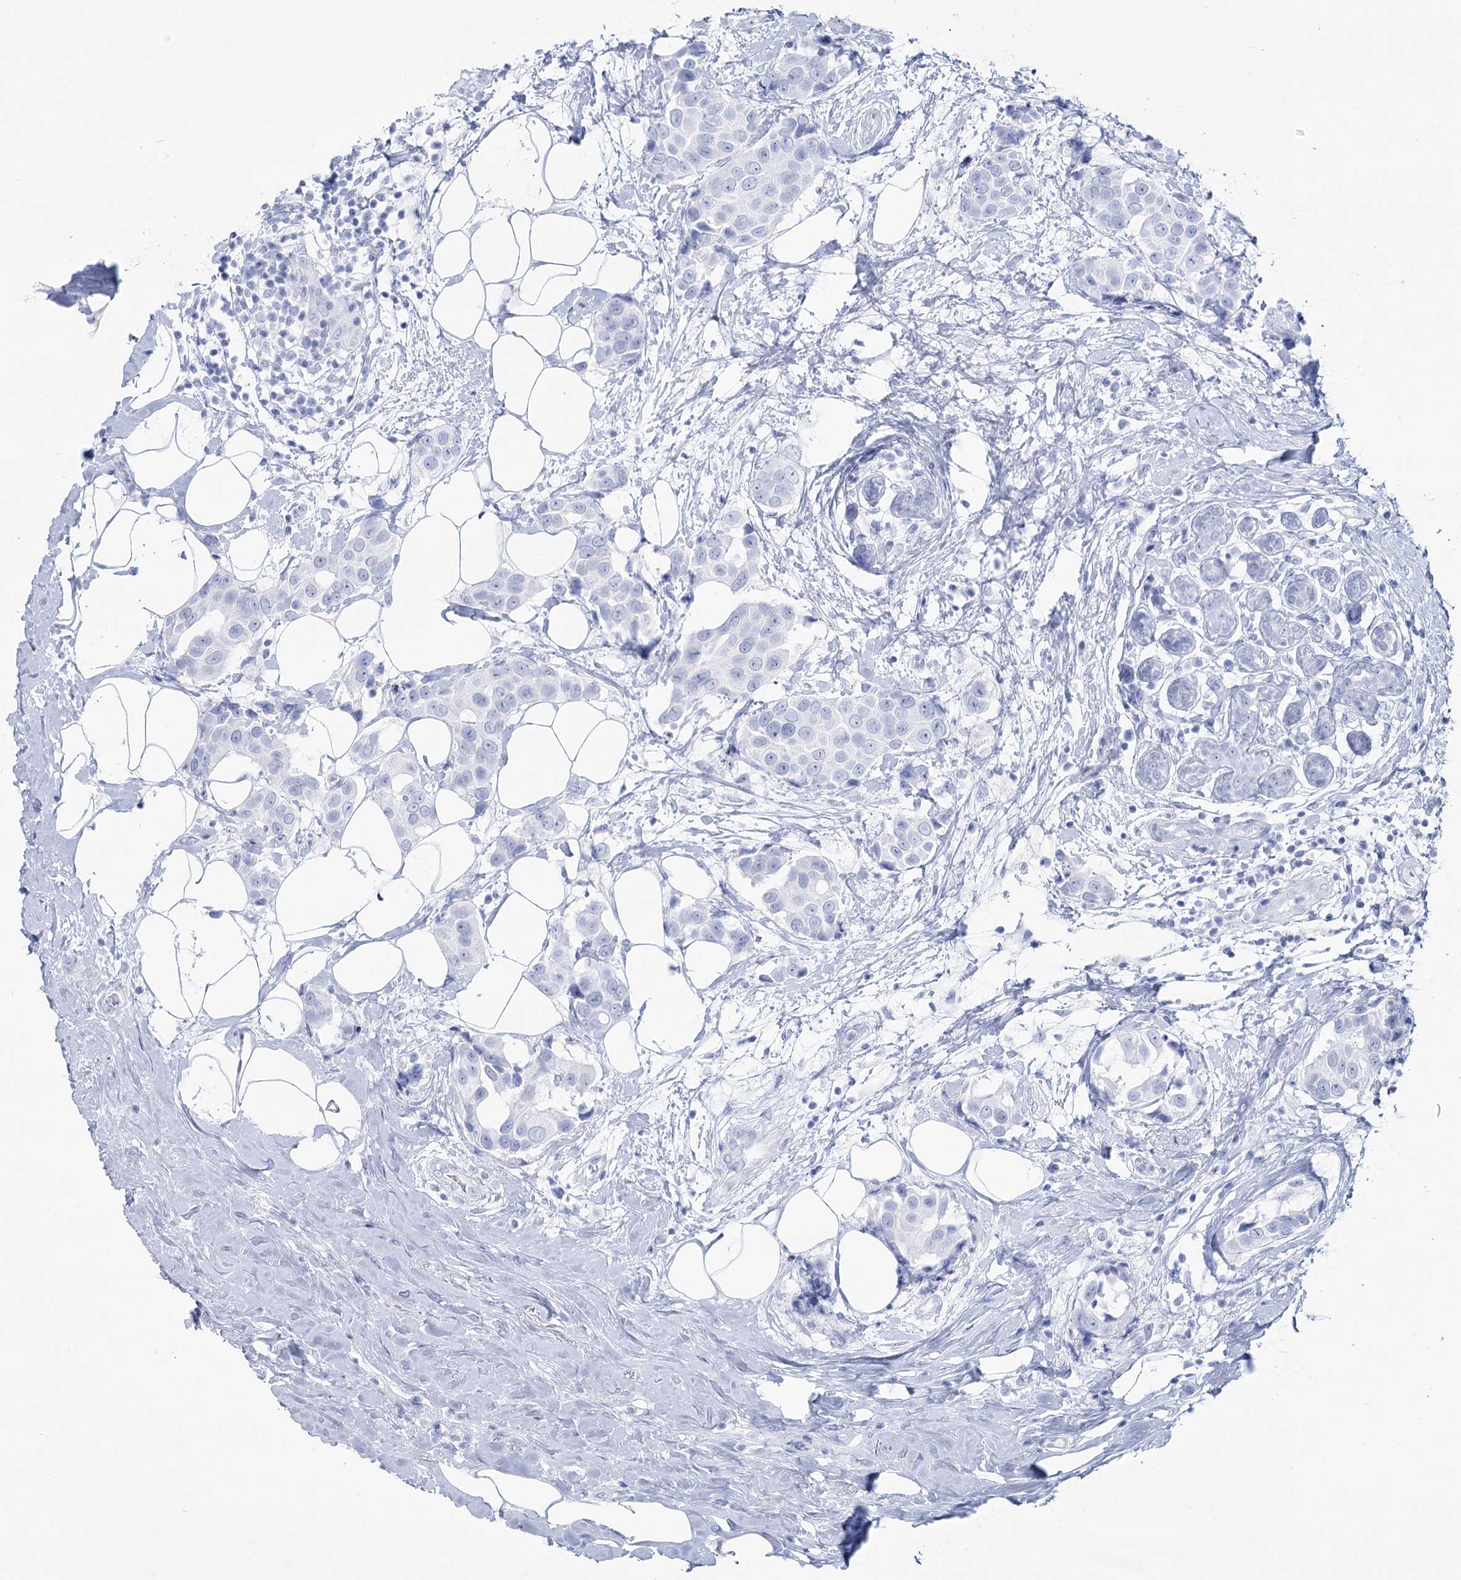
{"staining": {"intensity": "negative", "quantity": "none", "location": "none"}, "tissue": "breast cancer", "cell_type": "Tumor cells", "image_type": "cancer", "snomed": [{"axis": "morphology", "description": "Normal tissue, NOS"}, {"axis": "morphology", "description": "Duct carcinoma"}, {"axis": "topography", "description": "Breast"}], "caption": "Tumor cells are negative for protein expression in human infiltrating ductal carcinoma (breast).", "gene": "CCDC88A", "patient": {"sex": "female", "age": 39}}